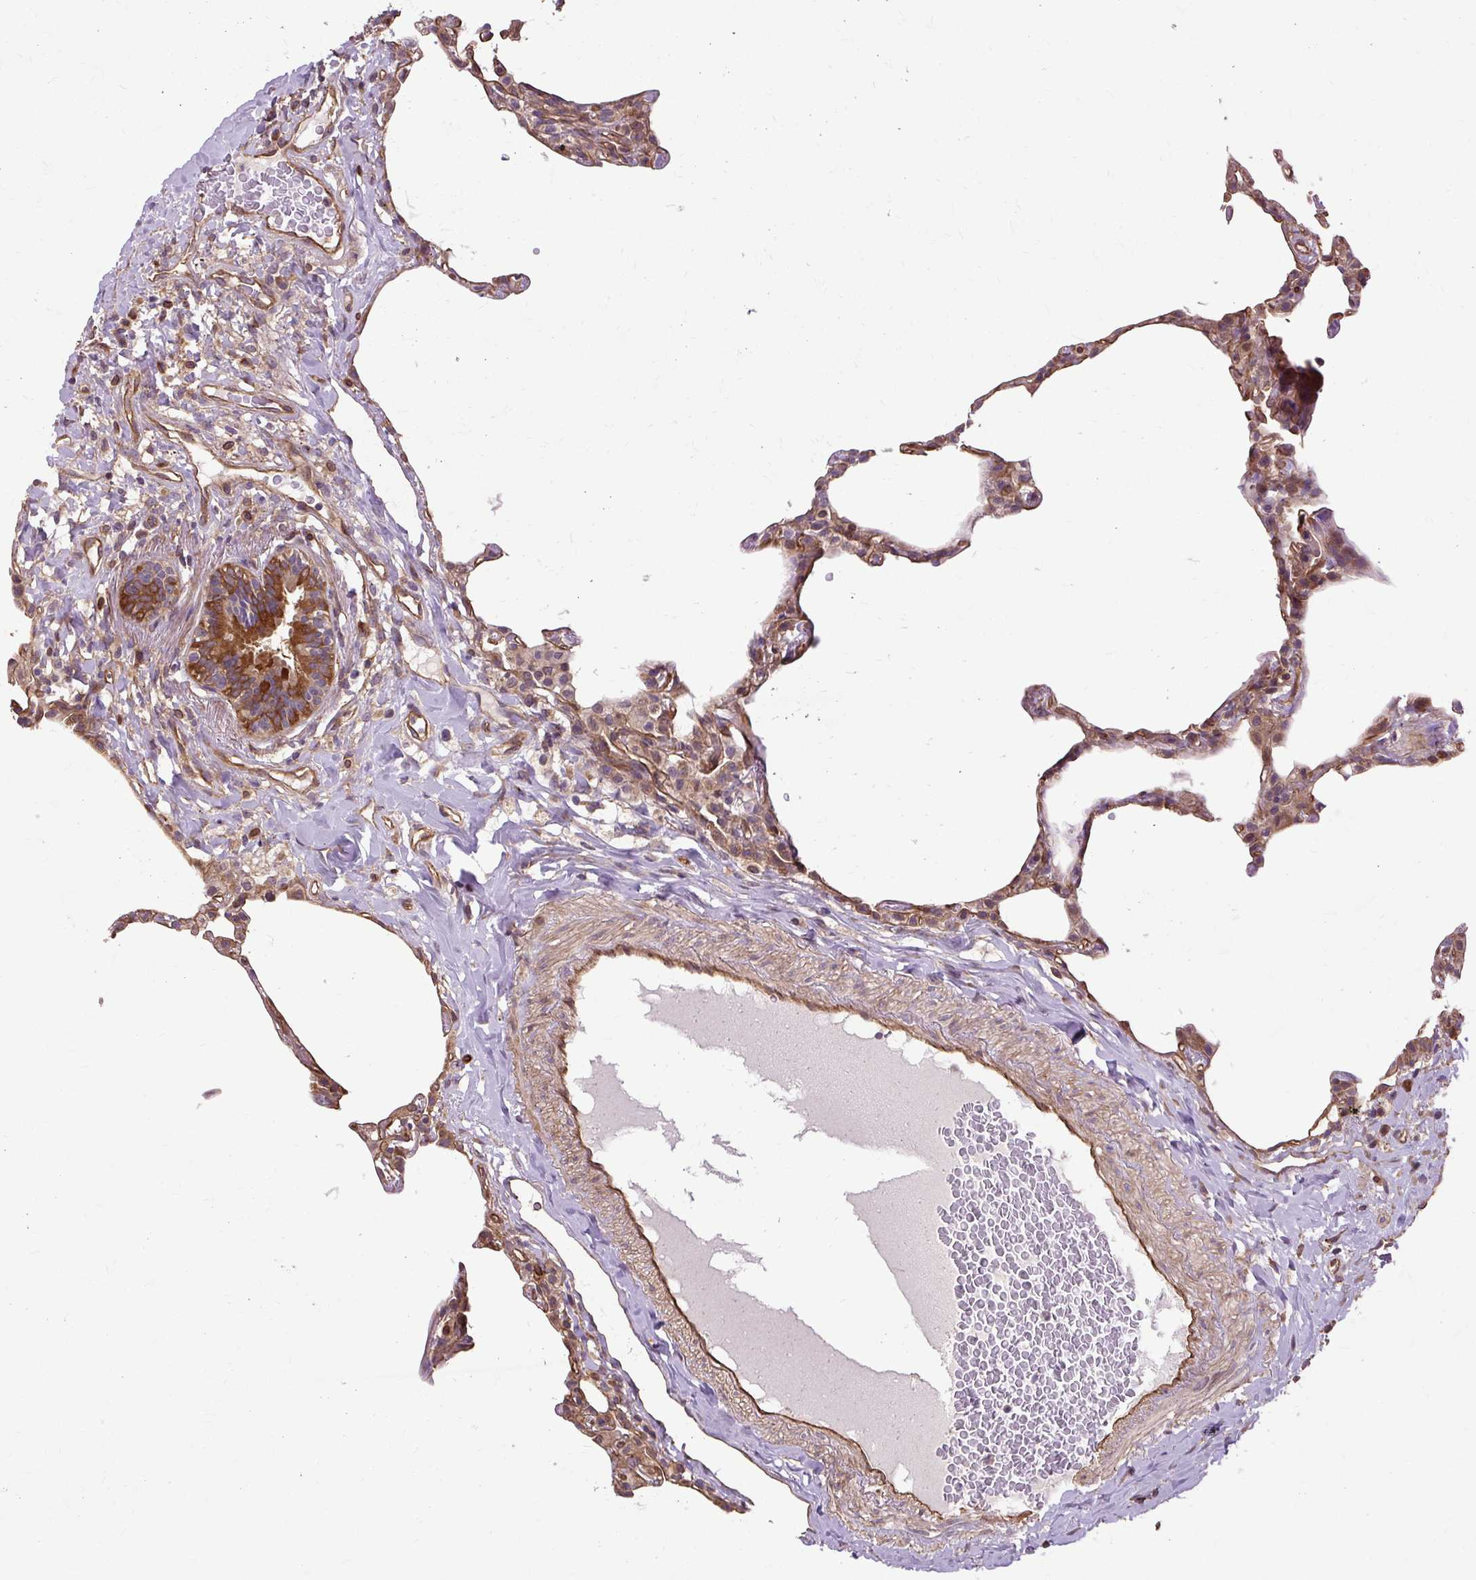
{"staining": {"intensity": "weak", "quantity": "25%-75%", "location": "cytoplasmic/membranous"}, "tissue": "lung", "cell_type": "Alveolar cells", "image_type": "normal", "snomed": [{"axis": "morphology", "description": "Normal tissue, NOS"}, {"axis": "topography", "description": "Lung"}], "caption": "IHC of benign lung exhibits low levels of weak cytoplasmic/membranous positivity in approximately 25%-75% of alveolar cells.", "gene": "FLRT1", "patient": {"sex": "female", "age": 57}}